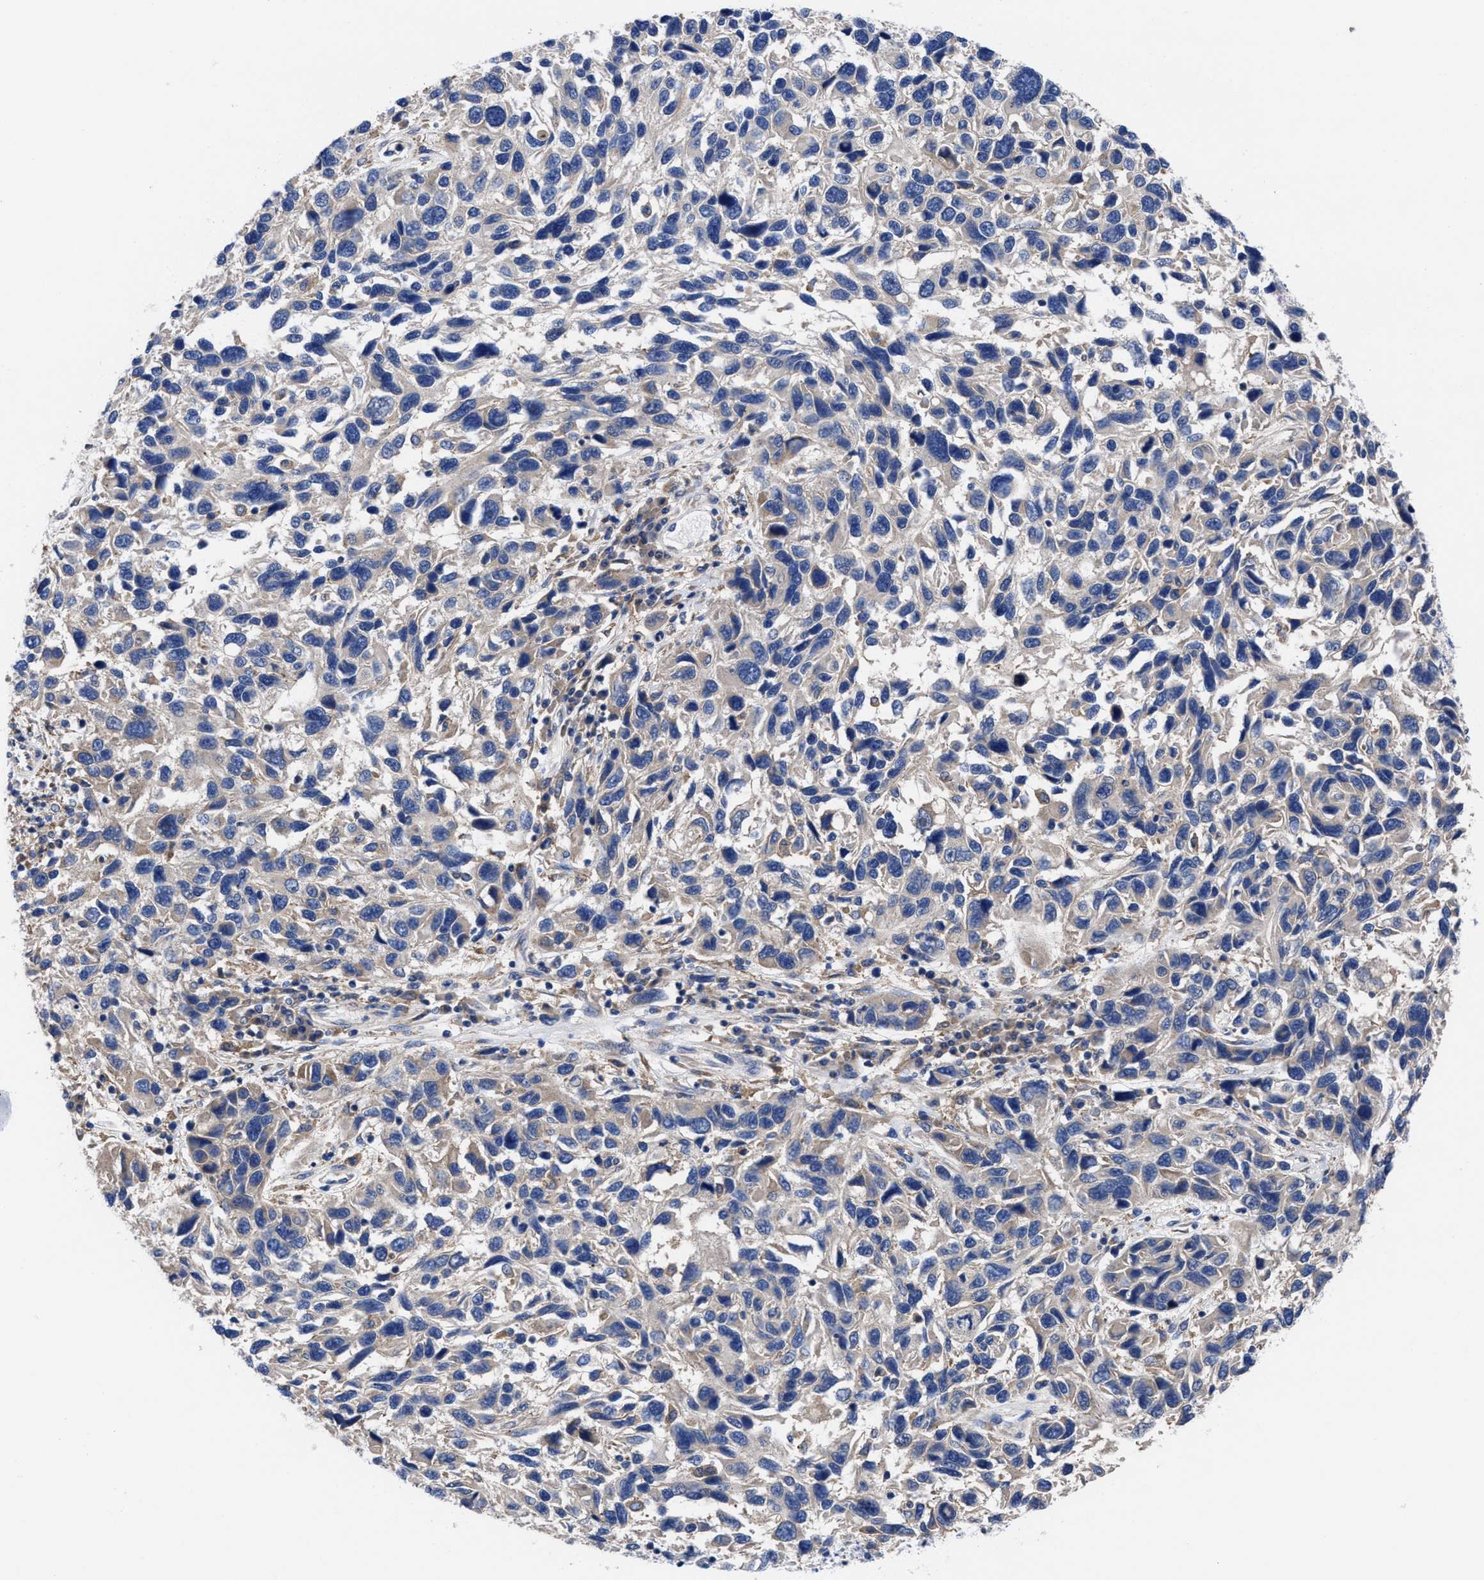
{"staining": {"intensity": "weak", "quantity": "<25%", "location": "cytoplasmic/membranous"}, "tissue": "melanoma", "cell_type": "Tumor cells", "image_type": "cancer", "snomed": [{"axis": "morphology", "description": "Malignant melanoma, NOS"}, {"axis": "topography", "description": "Skin"}], "caption": "A photomicrograph of human malignant melanoma is negative for staining in tumor cells.", "gene": "TXNDC17", "patient": {"sex": "male", "age": 53}}